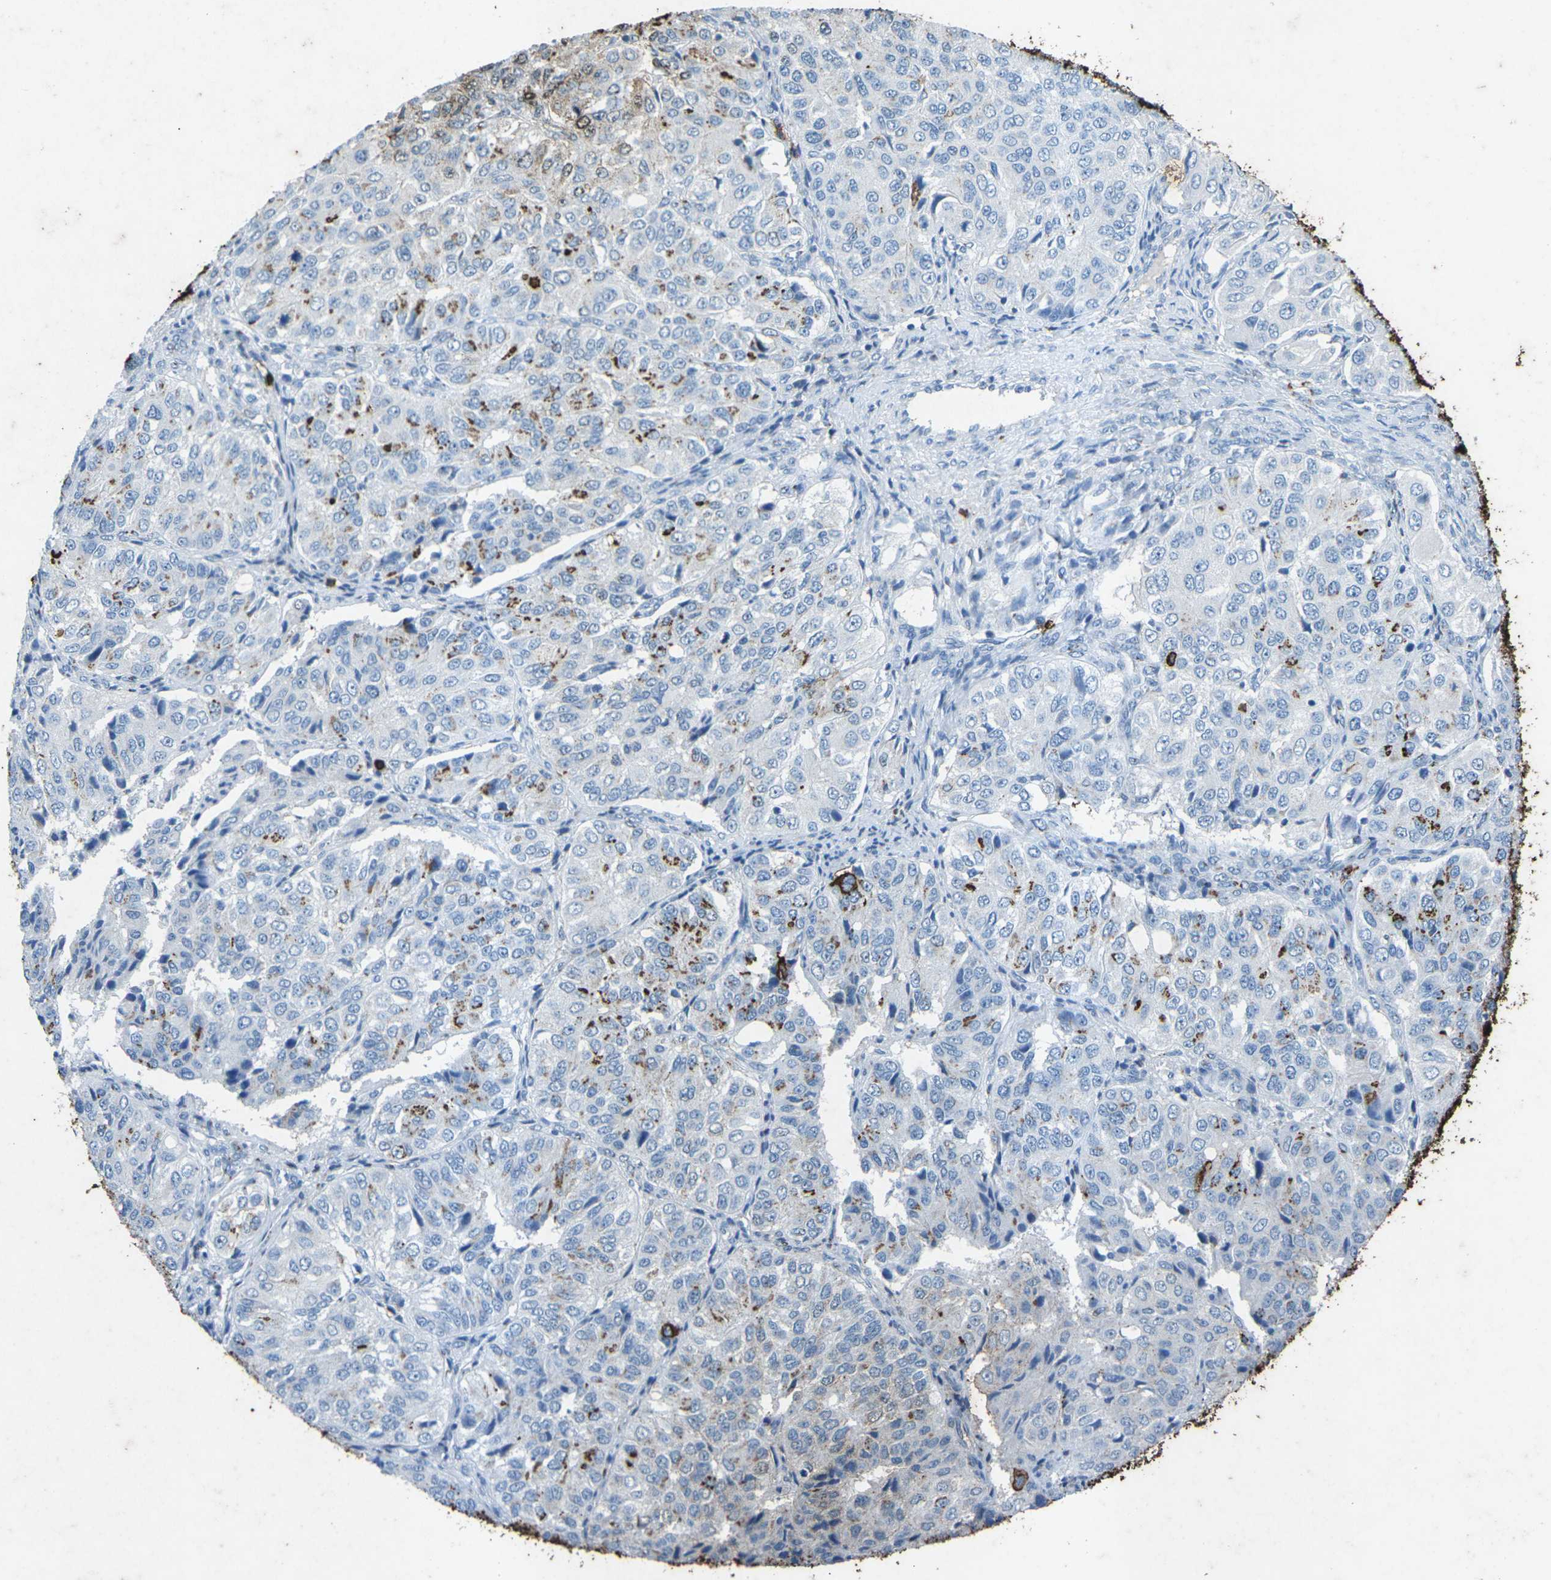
{"staining": {"intensity": "negative", "quantity": "none", "location": "none"}, "tissue": "ovarian cancer", "cell_type": "Tumor cells", "image_type": "cancer", "snomed": [{"axis": "morphology", "description": "Carcinoma, endometroid"}, {"axis": "topography", "description": "Ovary"}], "caption": "This is an IHC image of ovarian endometroid carcinoma. There is no positivity in tumor cells.", "gene": "CTAGE1", "patient": {"sex": "female", "age": 51}}